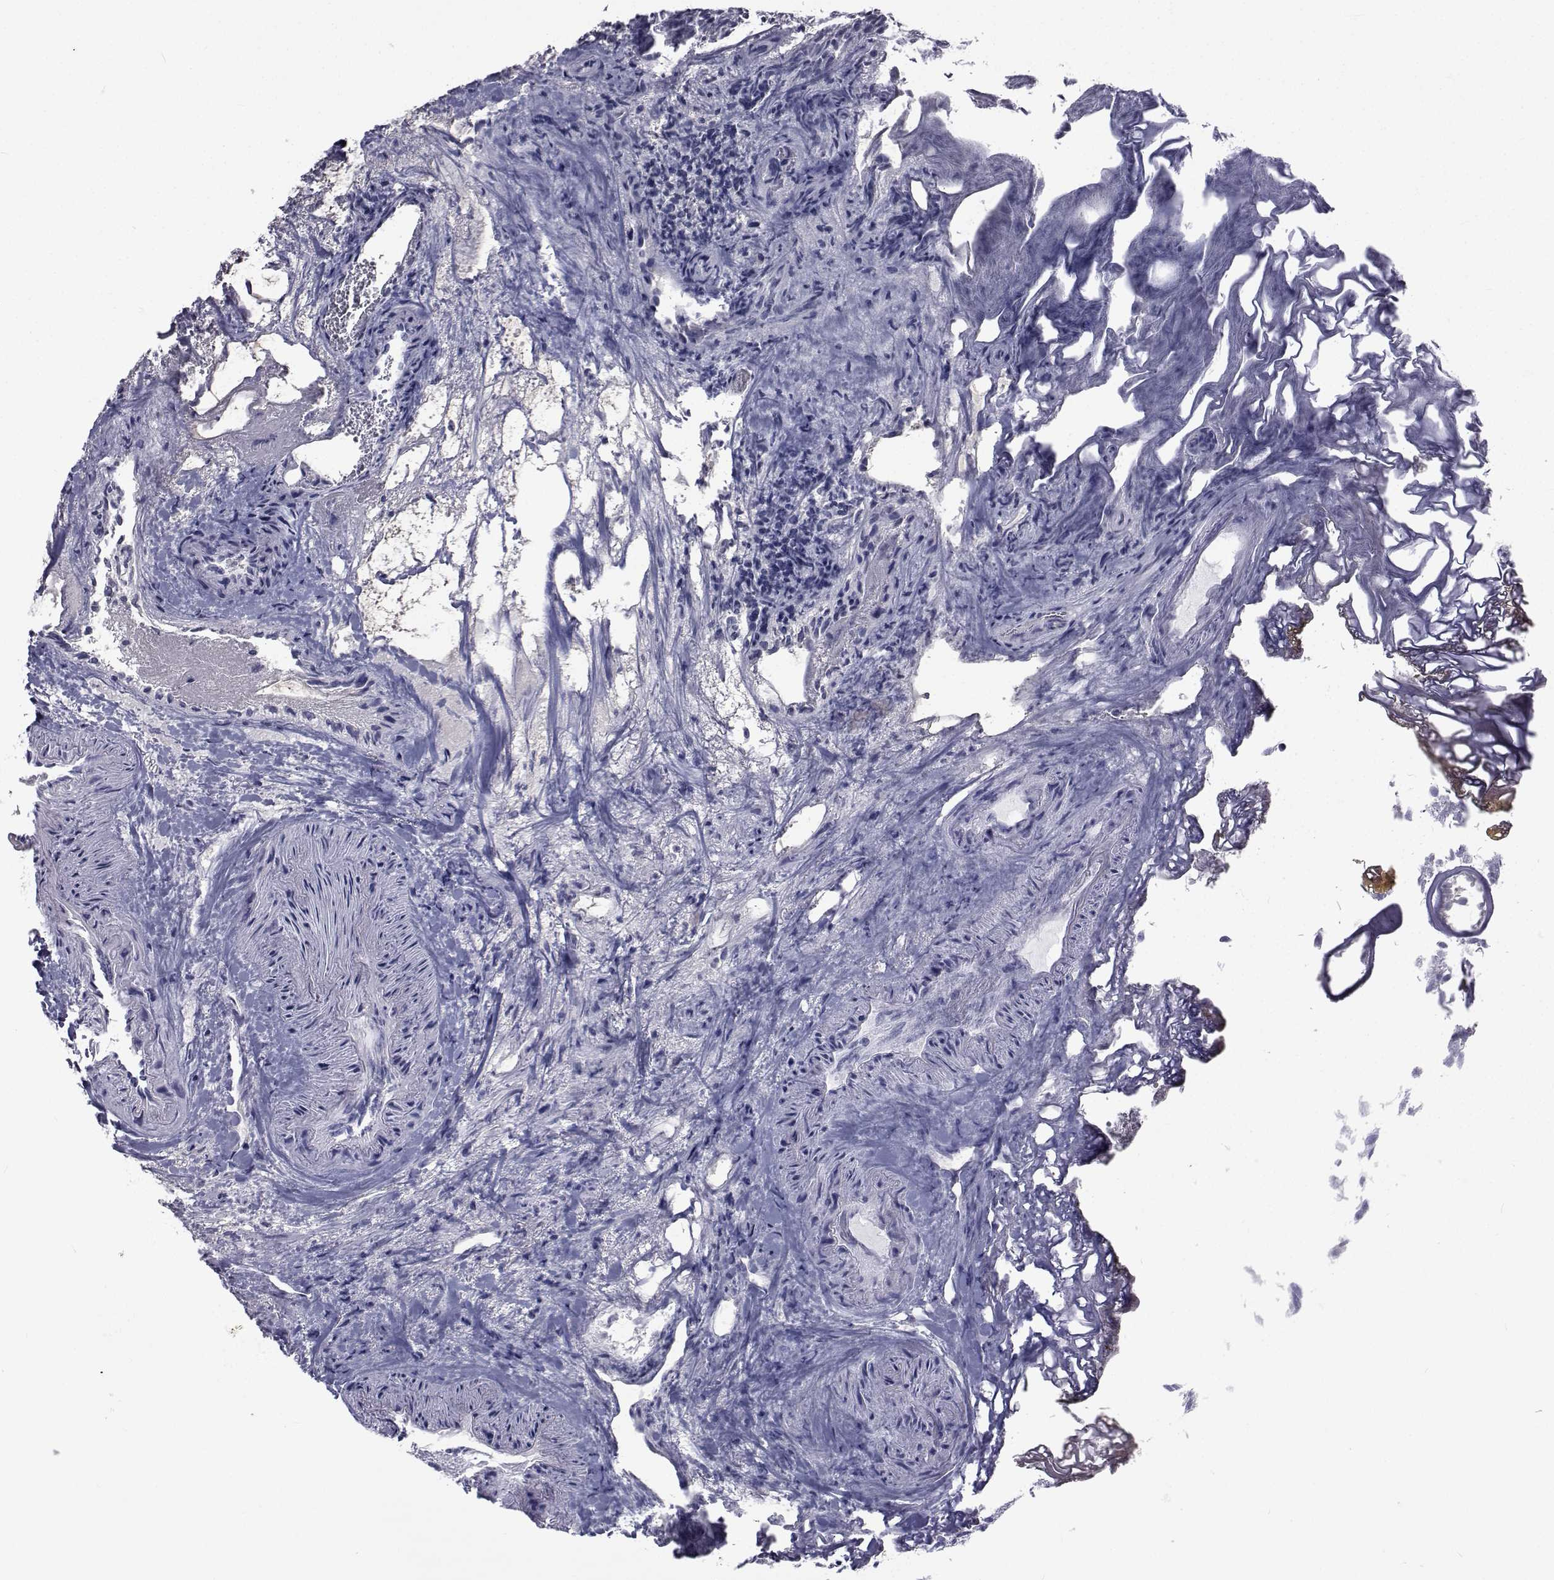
{"staining": {"intensity": "negative", "quantity": "none", "location": "none"}, "tissue": "urothelial cancer", "cell_type": "Tumor cells", "image_type": "cancer", "snomed": [{"axis": "morphology", "description": "Urothelial carcinoma, Low grade"}, {"axis": "topography", "description": "Urinary bladder"}], "caption": "A micrograph of urothelial cancer stained for a protein exhibits no brown staining in tumor cells.", "gene": "PAX2", "patient": {"sex": "male", "age": 77}}